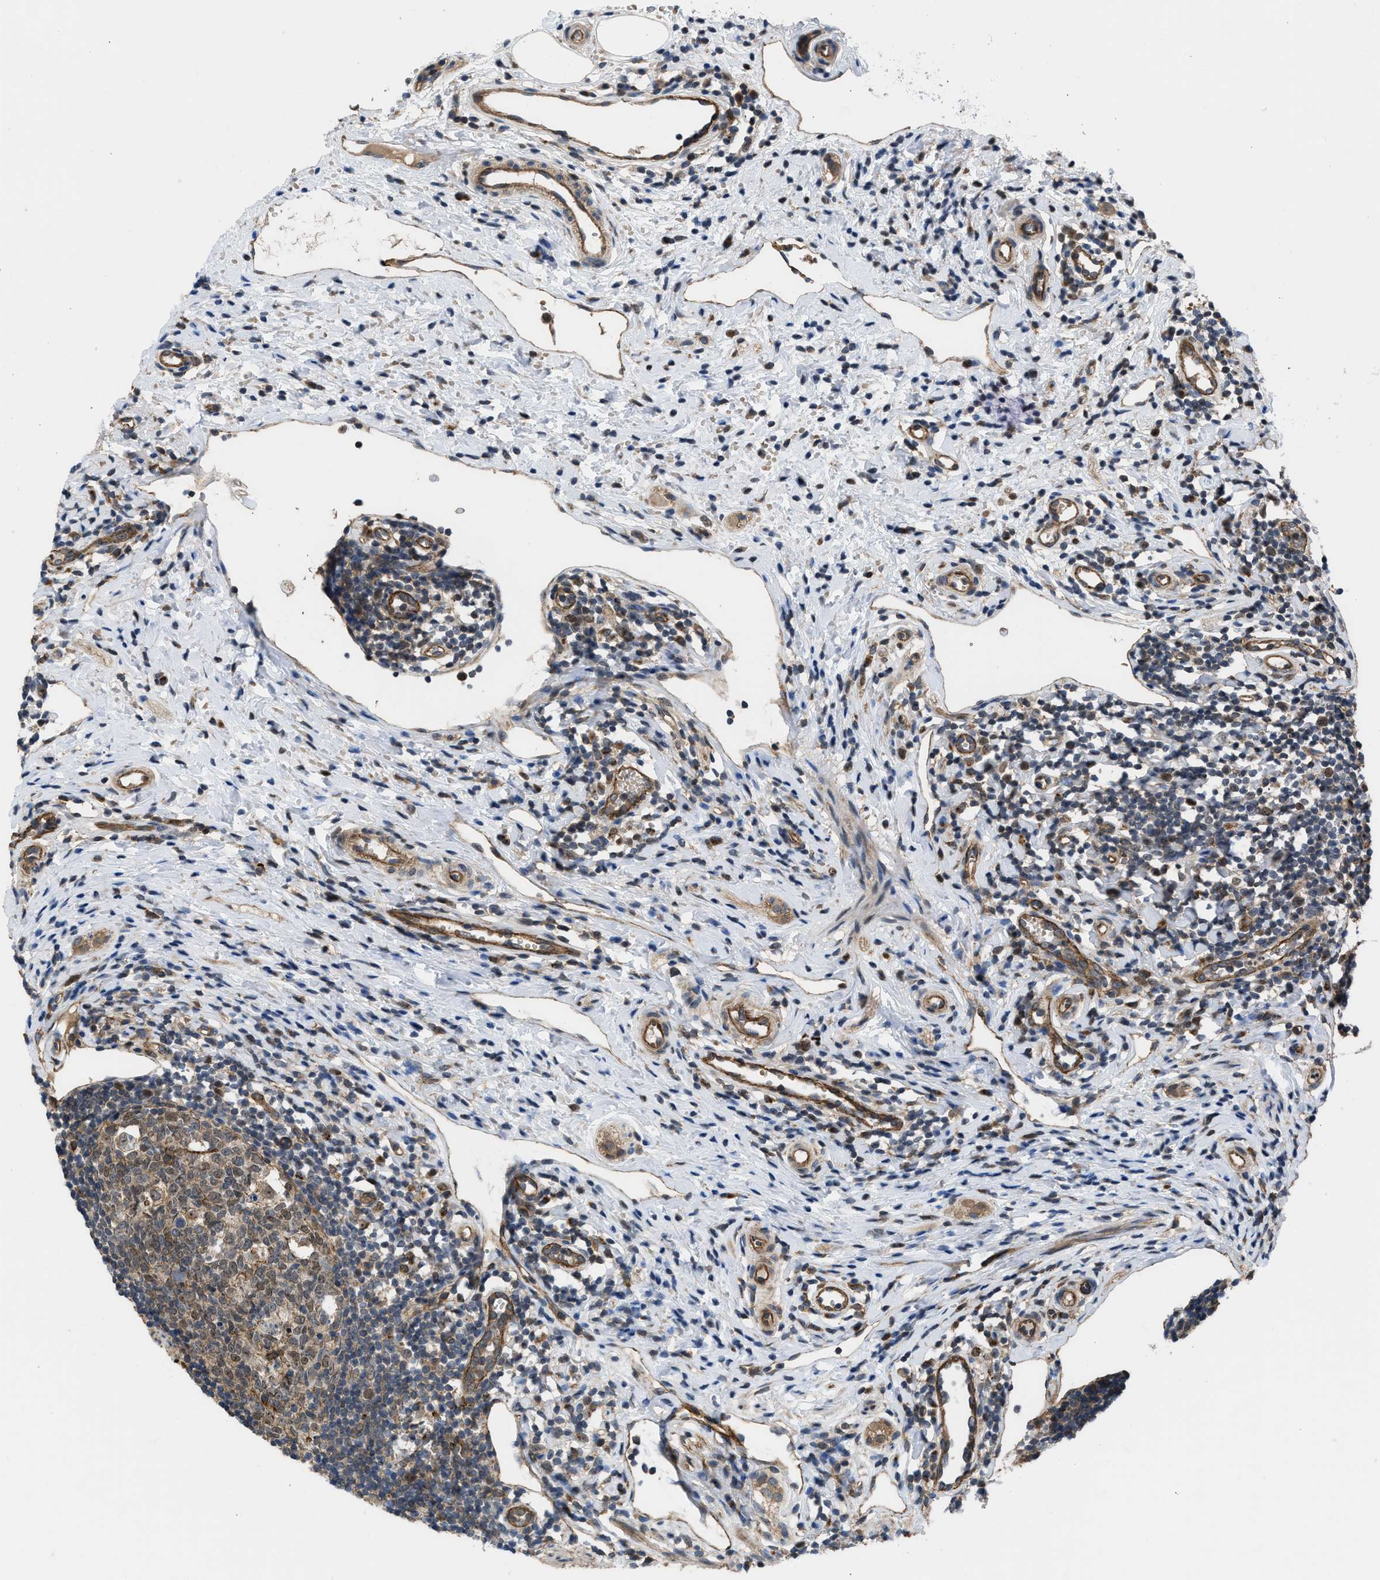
{"staining": {"intensity": "moderate", "quantity": "<25%", "location": "cytoplasmic/membranous"}, "tissue": "appendix", "cell_type": "Glandular cells", "image_type": "normal", "snomed": [{"axis": "morphology", "description": "Normal tissue, NOS"}, {"axis": "topography", "description": "Appendix"}], "caption": "This is an image of IHC staining of normal appendix, which shows moderate positivity in the cytoplasmic/membranous of glandular cells.", "gene": "GPATCH2L", "patient": {"sex": "female", "age": 20}}